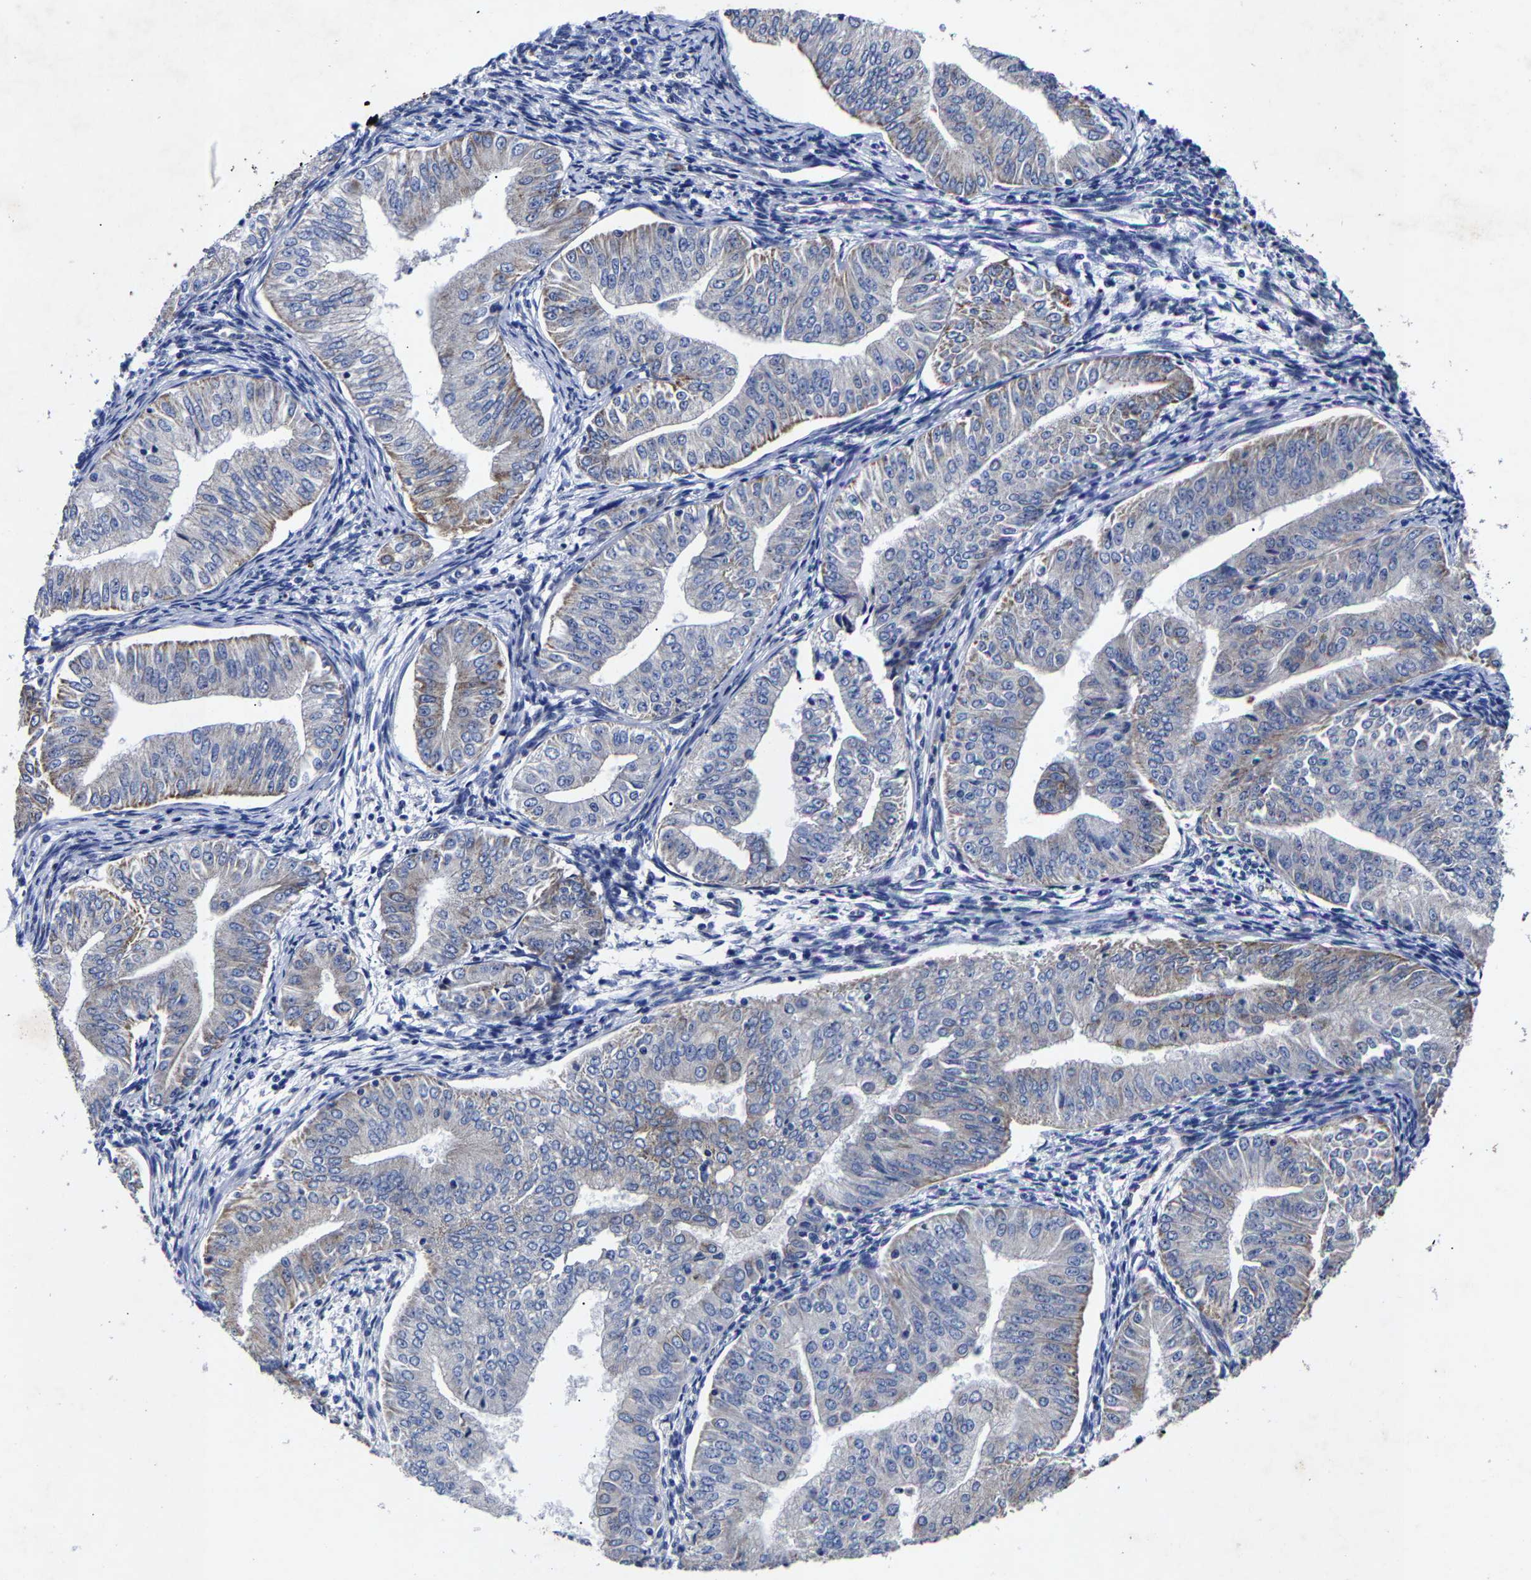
{"staining": {"intensity": "moderate", "quantity": "<25%", "location": "cytoplasmic/membranous"}, "tissue": "endometrial cancer", "cell_type": "Tumor cells", "image_type": "cancer", "snomed": [{"axis": "morphology", "description": "Normal tissue, NOS"}, {"axis": "morphology", "description": "Adenocarcinoma, NOS"}, {"axis": "topography", "description": "Endometrium"}], "caption": "Immunohistochemical staining of human endometrial cancer exhibits moderate cytoplasmic/membranous protein staining in approximately <25% of tumor cells. (DAB = brown stain, brightfield microscopy at high magnification).", "gene": "AASS", "patient": {"sex": "female", "age": 53}}